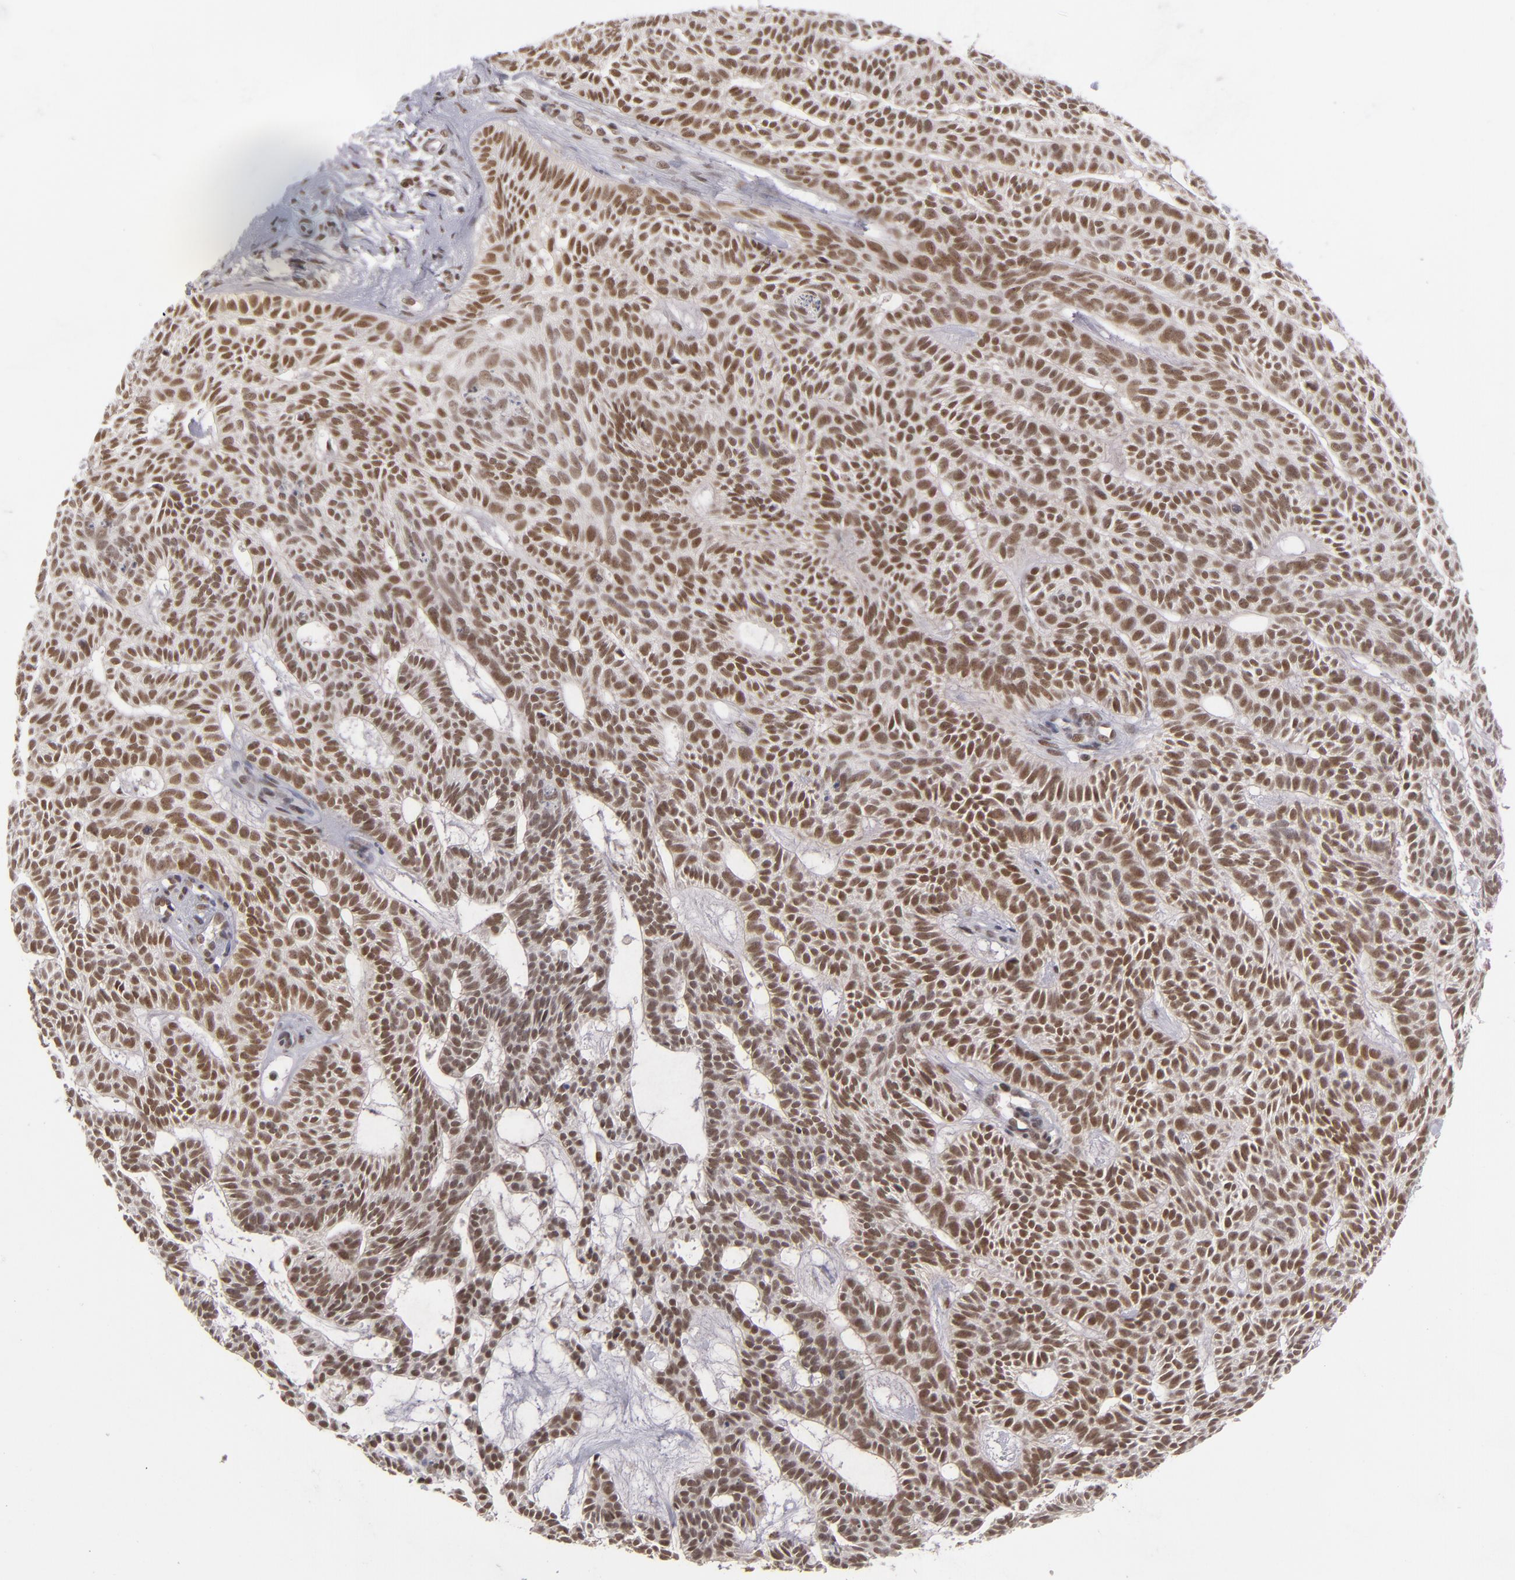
{"staining": {"intensity": "moderate", "quantity": ">75%", "location": "nuclear"}, "tissue": "skin cancer", "cell_type": "Tumor cells", "image_type": "cancer", "snomed": [{"axis": "morphology", "description": "Basal cell carcinoma"}, {"axis": "topography", "description": "Skin"}], "caption": "Immunohistochemistry (IHC) of human skin cancer shows medium levels of moderate nuclear positivity in about >75% of tumor cells.", "gene": "MLLT3", "patient": {"sex": "male", "age": 75}}